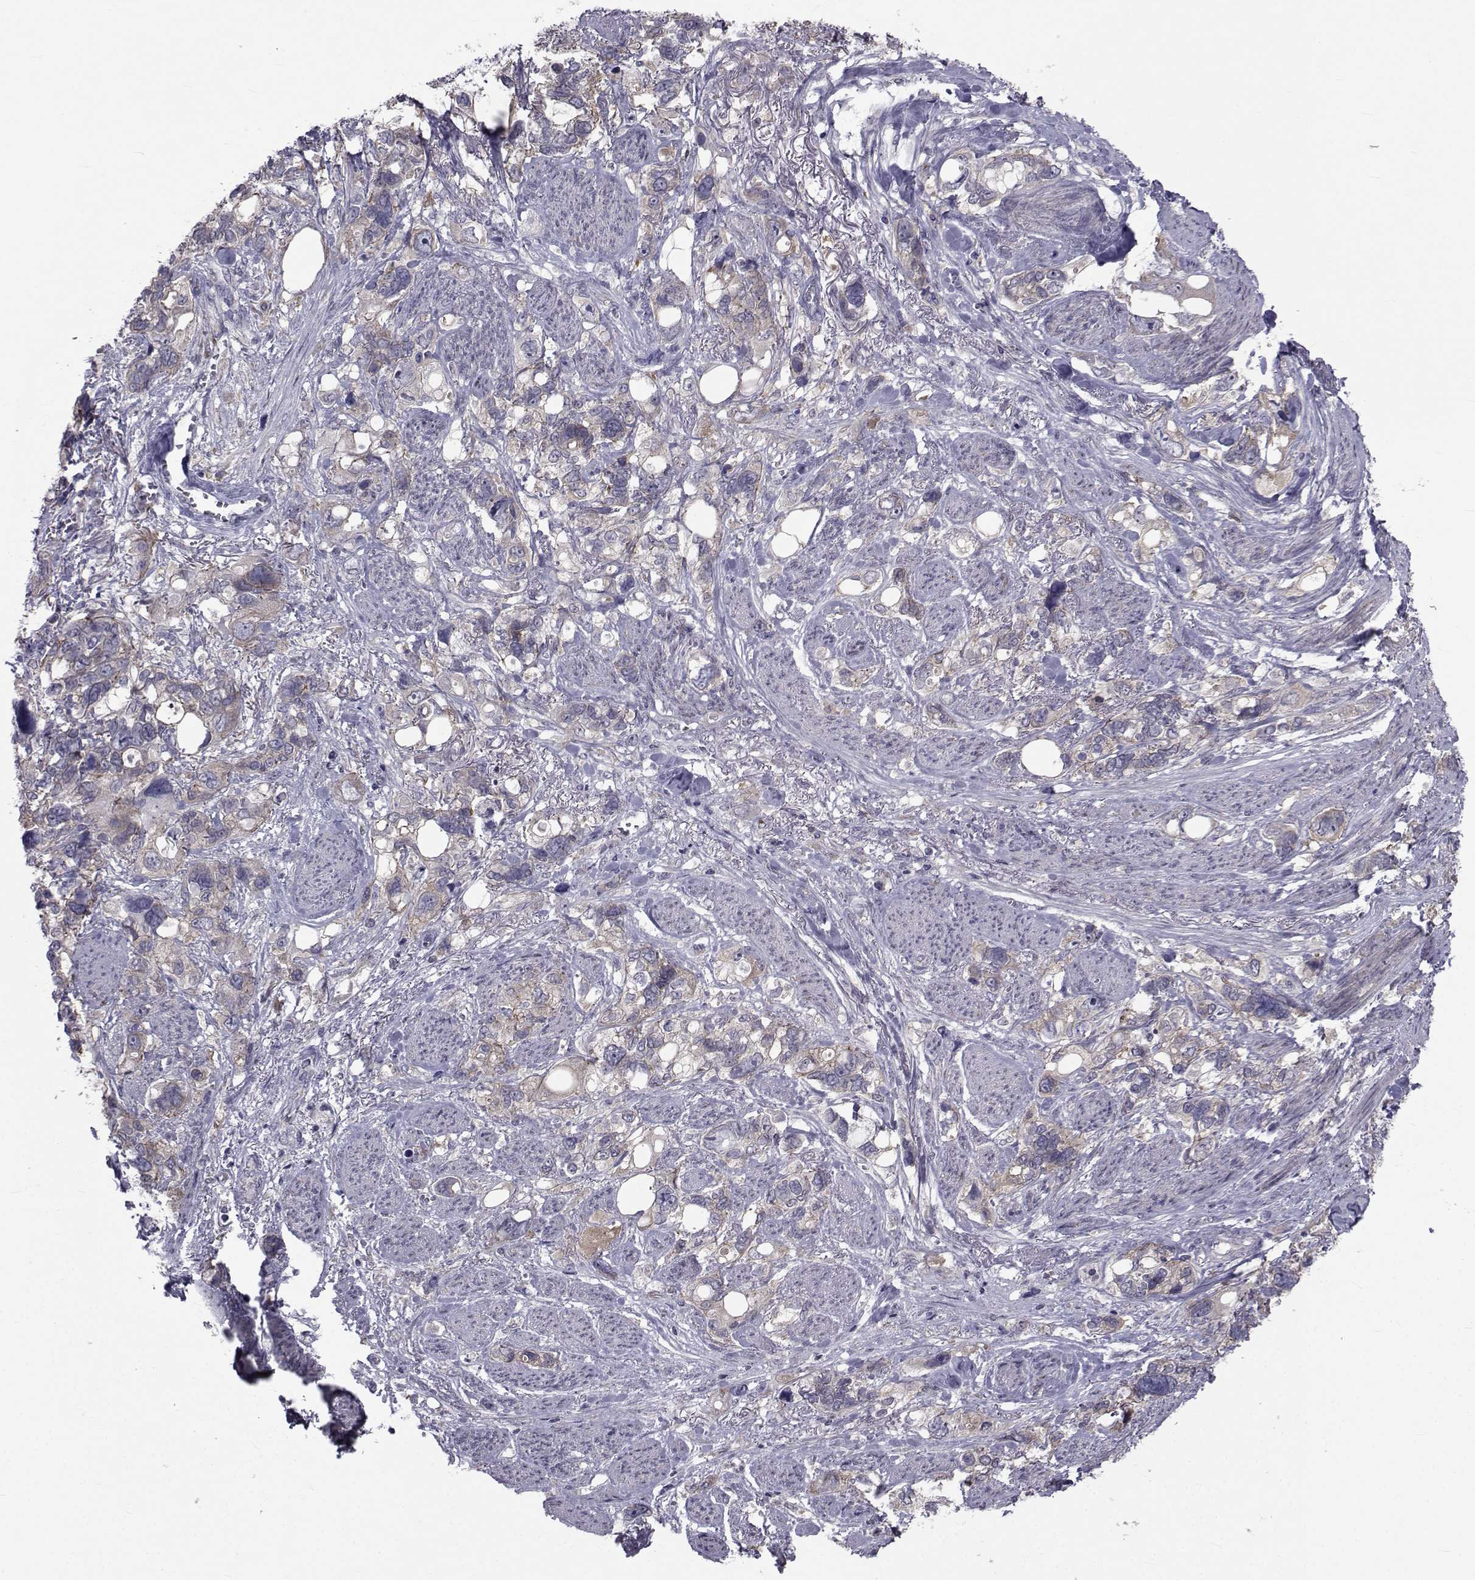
{"staining": {"intensity": "weak", "quantity": ">75%", "location": "cytoplasmic/membranous"}, "tissue": "stomach cancer", "cell_type": "Tumor cells", "image_type": "cancer", "snomed": [{"axis": "morphology", "description": "Adenocarcinoma, NOS"}, {"axis": "topography", "description": "Stomach, upper"}], "caption": "Protein positivity by immunohistochemistry (IHC) reveals weak cytoplasmic/membranous staining in about >75% of tumor cells in stomach cancer (adenocarcinoma).", "gene": "SLC30A10", "patient": {"sex": "female", "age": 81}}